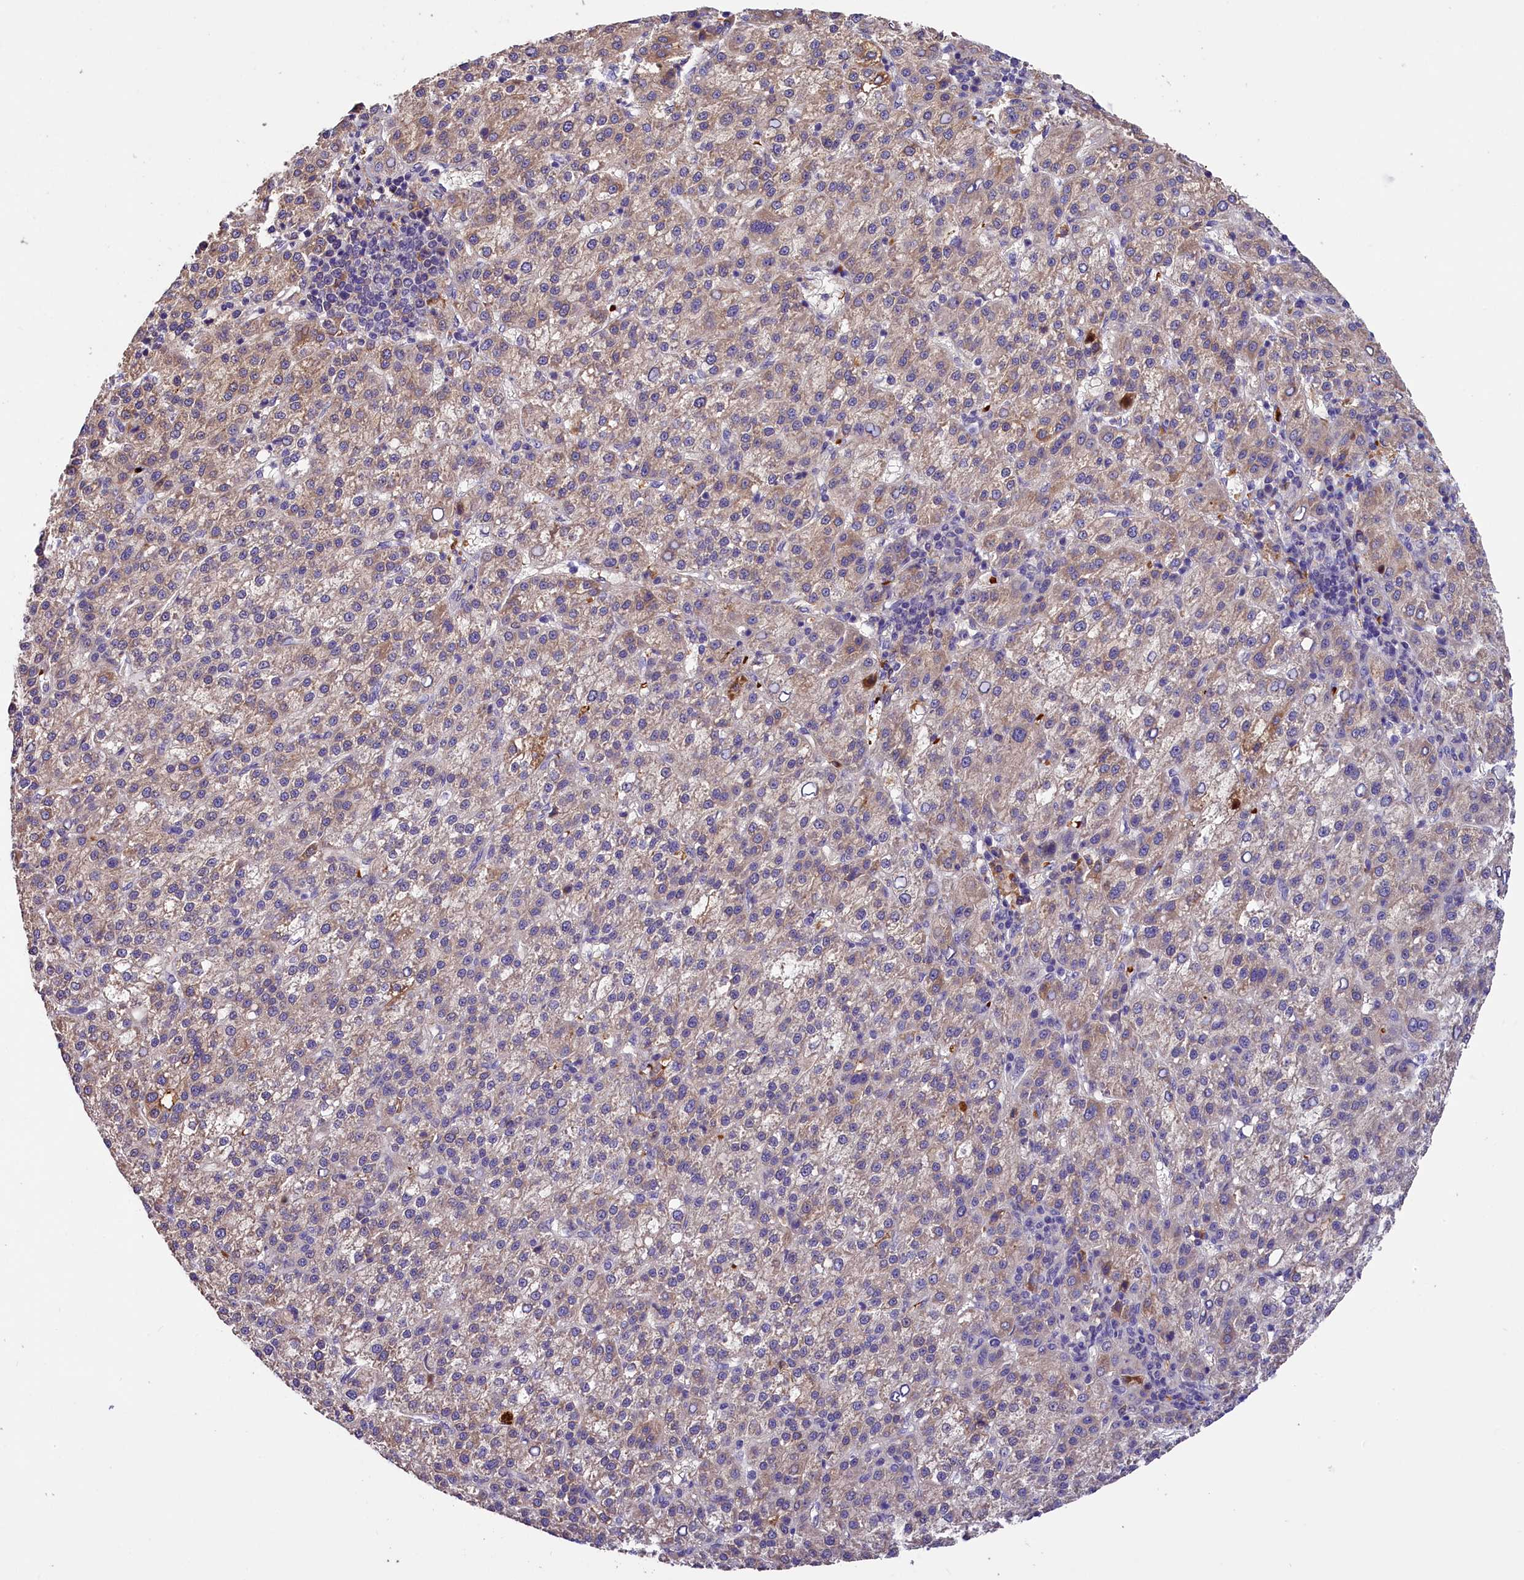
{"staining": {"intensity": "moderate", "quantity": "25%-75%", "location": "cytoplasmic/membranous"}, "tissue": "liver cancer", "cell_type": "Tumor cells", "image_type": "cancer", "snomed": [{"axis": "morphology", "description": "Carcinoma, Hepatocellular, NOS"}, {"axis": "topography", "description": "Liver"}], "caption": "Immunohistochemistry (DAB (3,3'-diaminobenzidine)) staining of human liver cancer (hepatocellular carcinoma) demonstrates moderate cytoplasmic/membranous protein staining in about 25%-75% of tumor cells.", "gene": "PHAF1", "patient": {"sex": "female", "age": 58}}